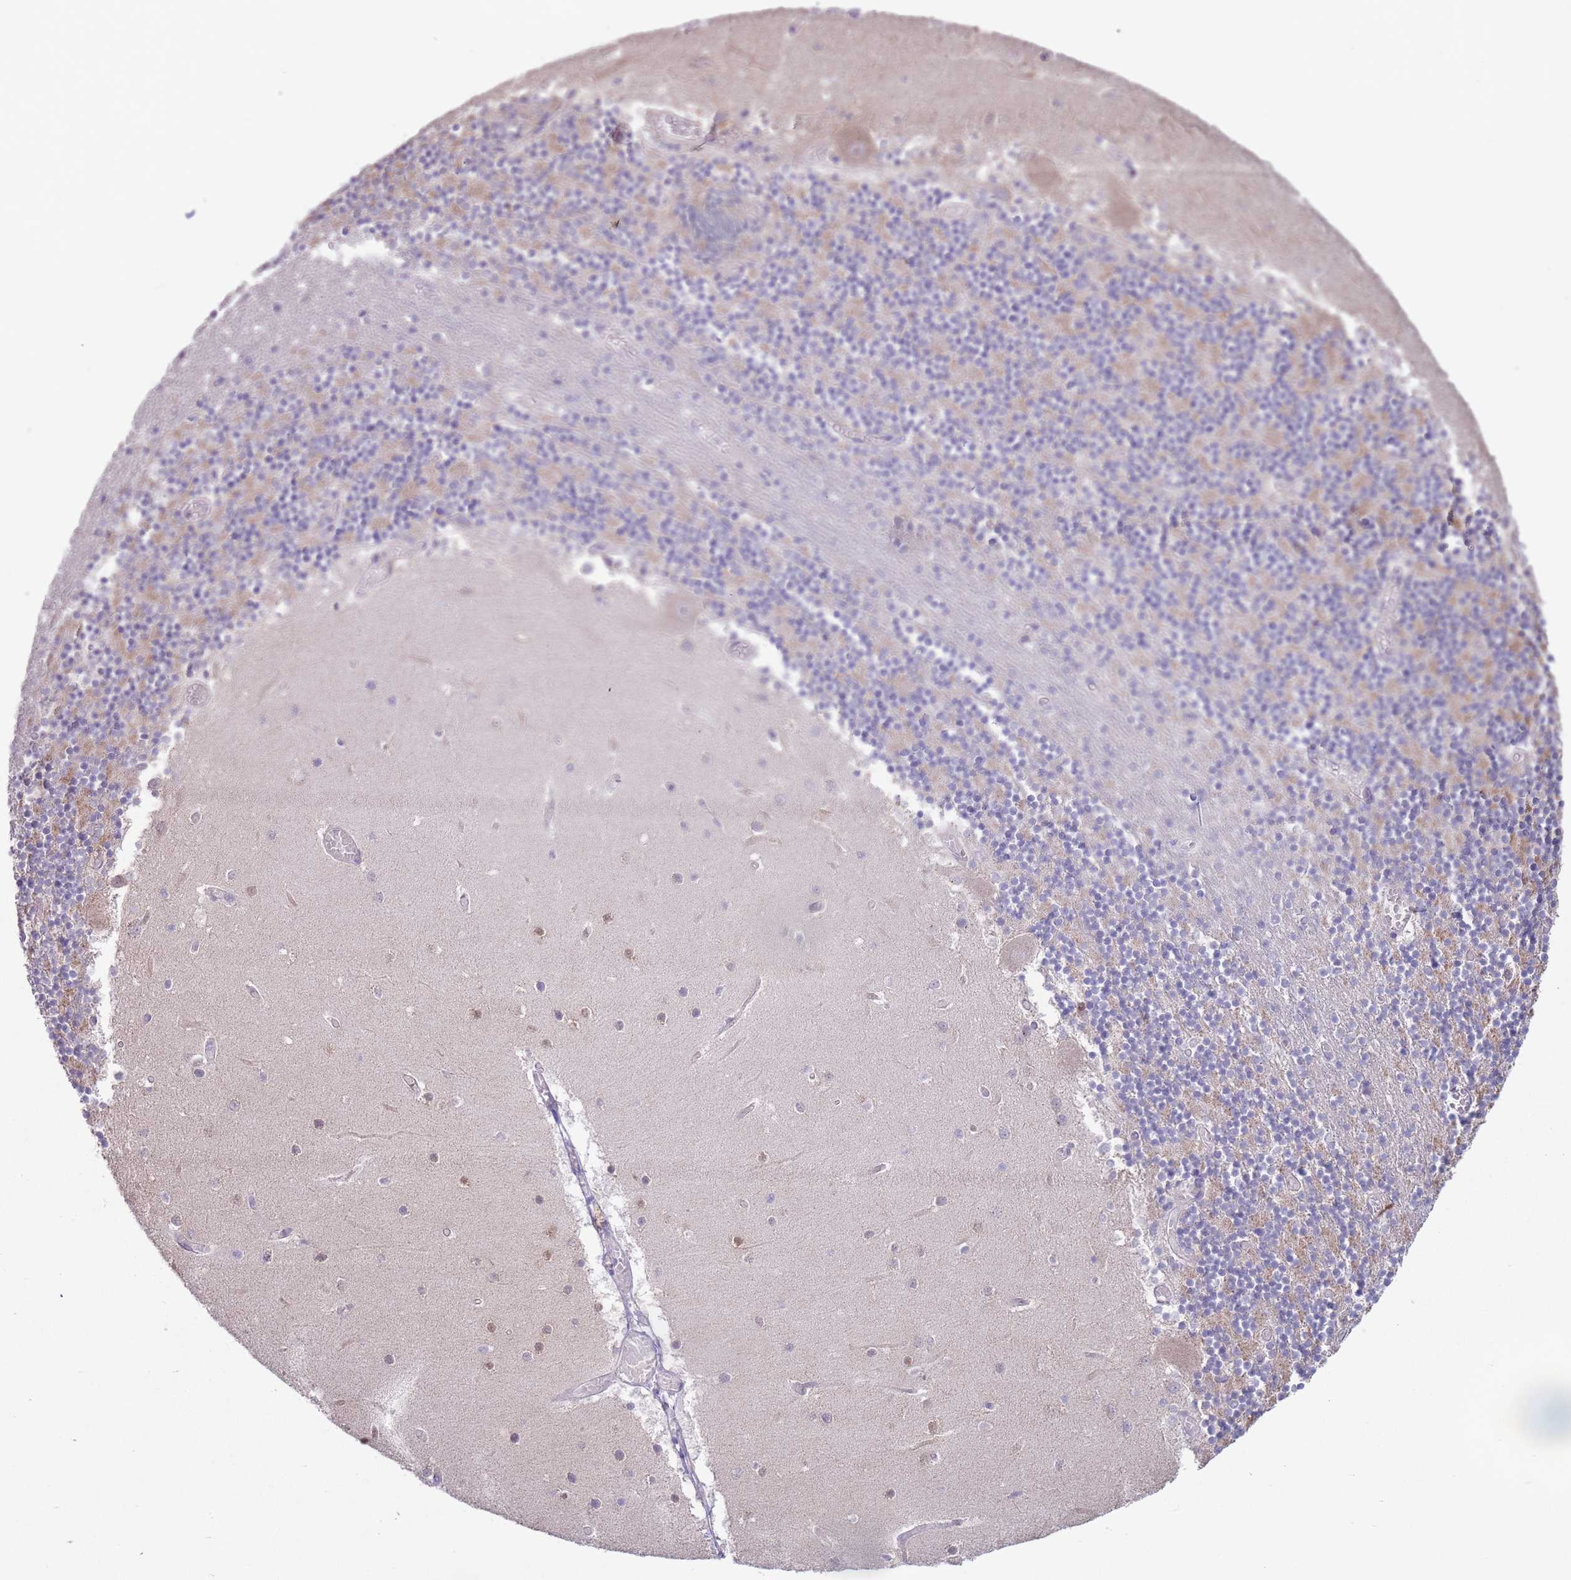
{"staining": {"intensity": "weak", "quantity": "25%-75%", "location": "cytoplasmic/membranous"}, "tissue": "cerebellum", "cell_type": "Cells in granular layer", "image_type": "normal", "snomed": [{"axis": "morphology", "description": "Normal tissue, NOS"}, {"axis": "topography", "description": "Cerebellum"}], "caption": "This photomicrograph reveals immunohistochemistry (IHC) staining of unremarkable cerebellum, with low weak cytoplasmic/membranous expression in approximately 25%-75% of cells in granular layer.", "gene": "ALS2CL", "patient": {"sex": "female", "age": 28}}